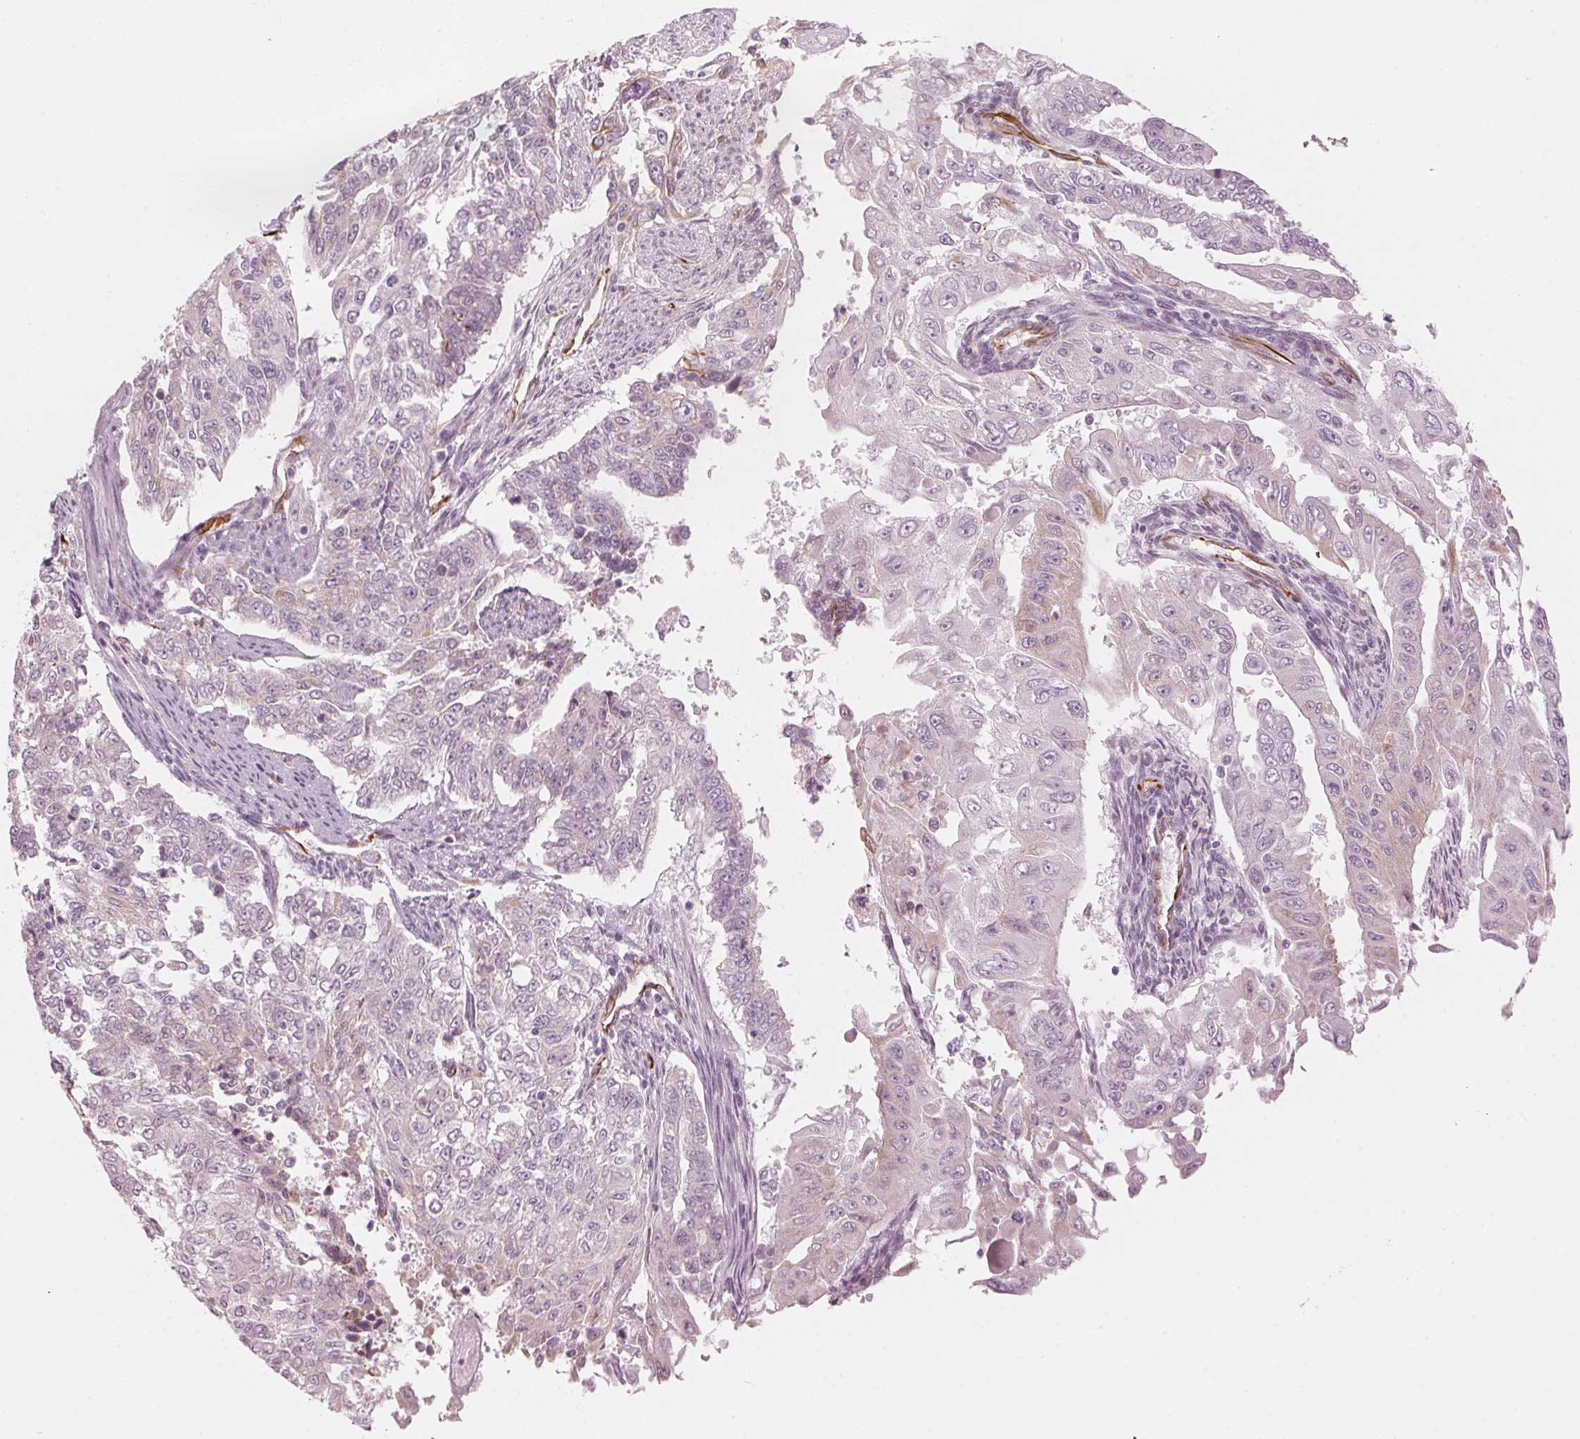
{"staining": {"intensity": "negative", "quantity": "none", "location": "none"}, "tissue": "endometrial cancer", "cell_type": "Tumor cells", "image_type": "cancer", "snomed": [{"axis": "morphology", "description": "Adenocarcinoma, NOS"}, {"axis": "topography", "description": "Uterus"}], "caption": "A high-resolution histopathology image shows IHC staining of adenocarcinoma (endometrial), which reveals no significant expression in tumor cells. The staining is performed using DAB (3,3'-diaminobenzidine) brown chromogen with nuclei counter-stained in using hematoxylin.", "gene": "CLPS", "patient": {"sex": "female", "age": 59}}